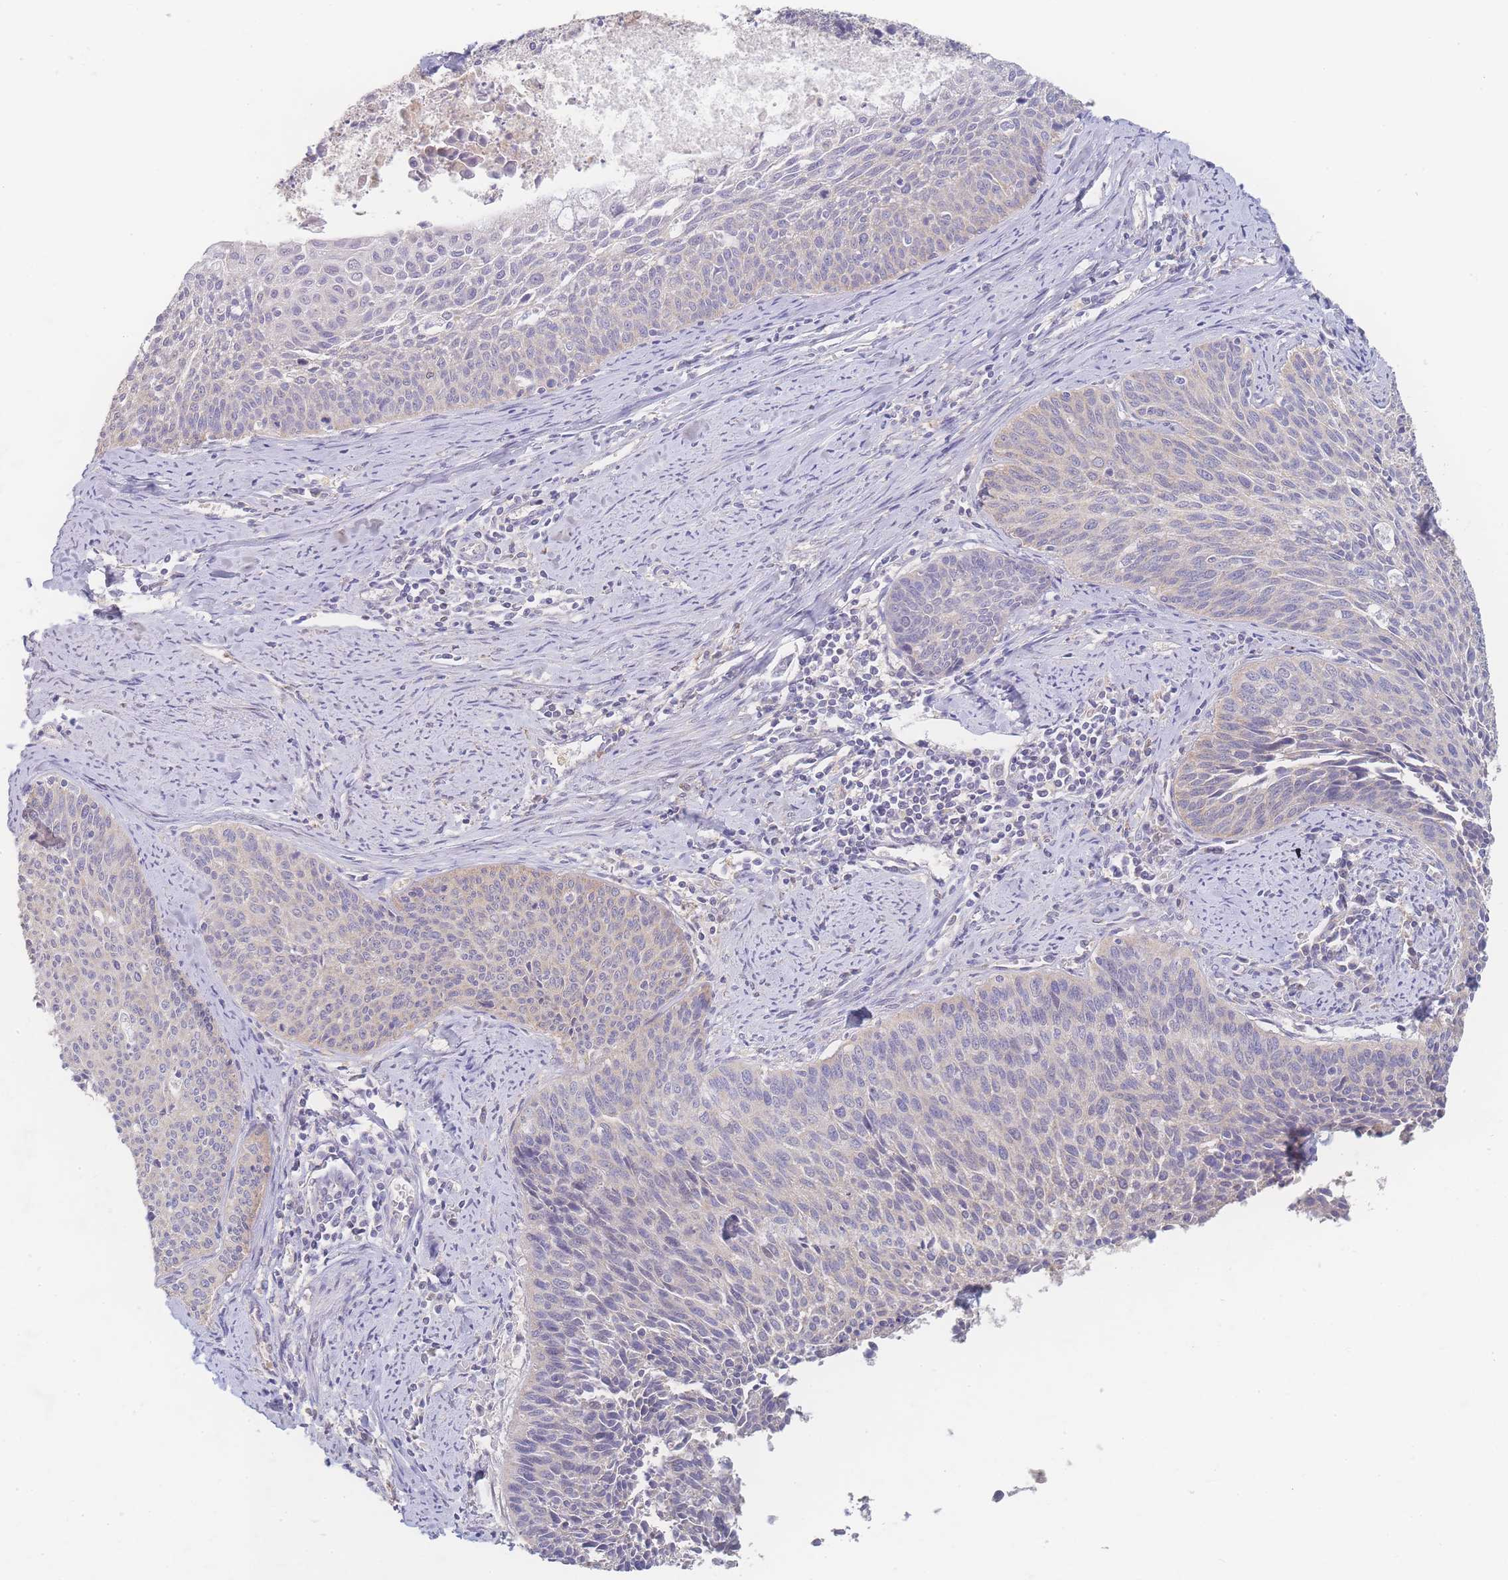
{"staining": {"intensity": "negative", "quantity": "none", "location": "none"}, "tissue": "cervical cancer", "cell_type": "Tumor cells", "image_type": "cancer", "snomed": [{"axis": "morphology", "description": "Squamous cell carcinoma, NOS"}, {"axis": "topography", "description": "Cervix"}], "caption": "The image shows no staining of tumor cells in cervical cancer.", "gene": "GIPR", "patient": {"sex": "female", "age": 55}}